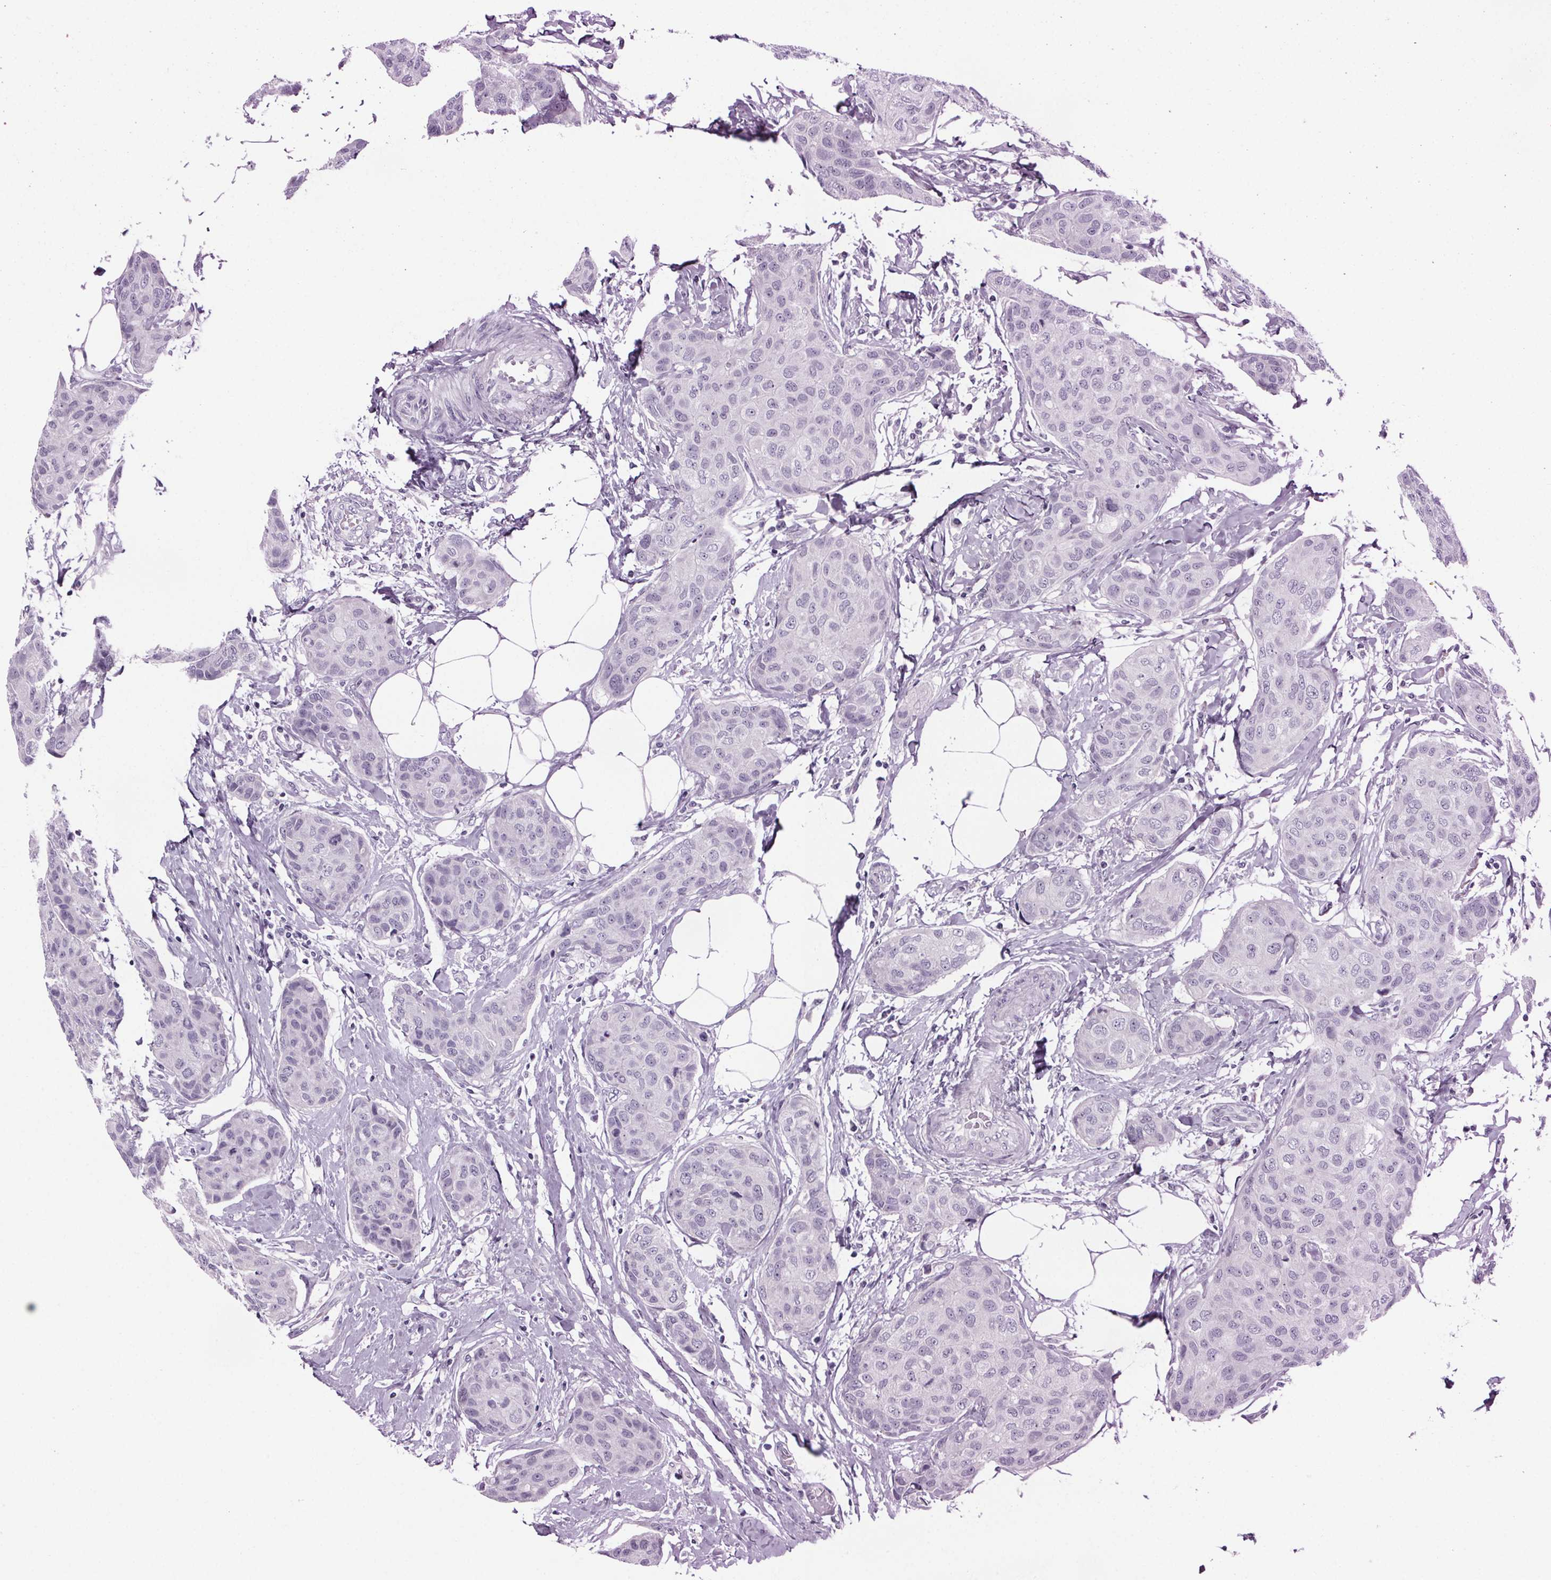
{"staining": {"intensity": "negative", "quantity": "none", "location": "none"}, "tissue": "breast cancer", "cell_type": "Tumor cells", "image_type": "cancer", "snomed": [{"axis": "morphology", "description": "Duct carcinoma"}, {"axis": "topography", "description": "Breast"}], "caption": "Immunohistochemistry of intraductal carcinoma (breast) displays no staining in tumor cells. (DAB (3,3'-diaminobenzidine) immunohistochemistry (IHC) with hematoxylin counter stain).", "gene": "CUBN", "patient": {"sex": "female", "age": 80}}